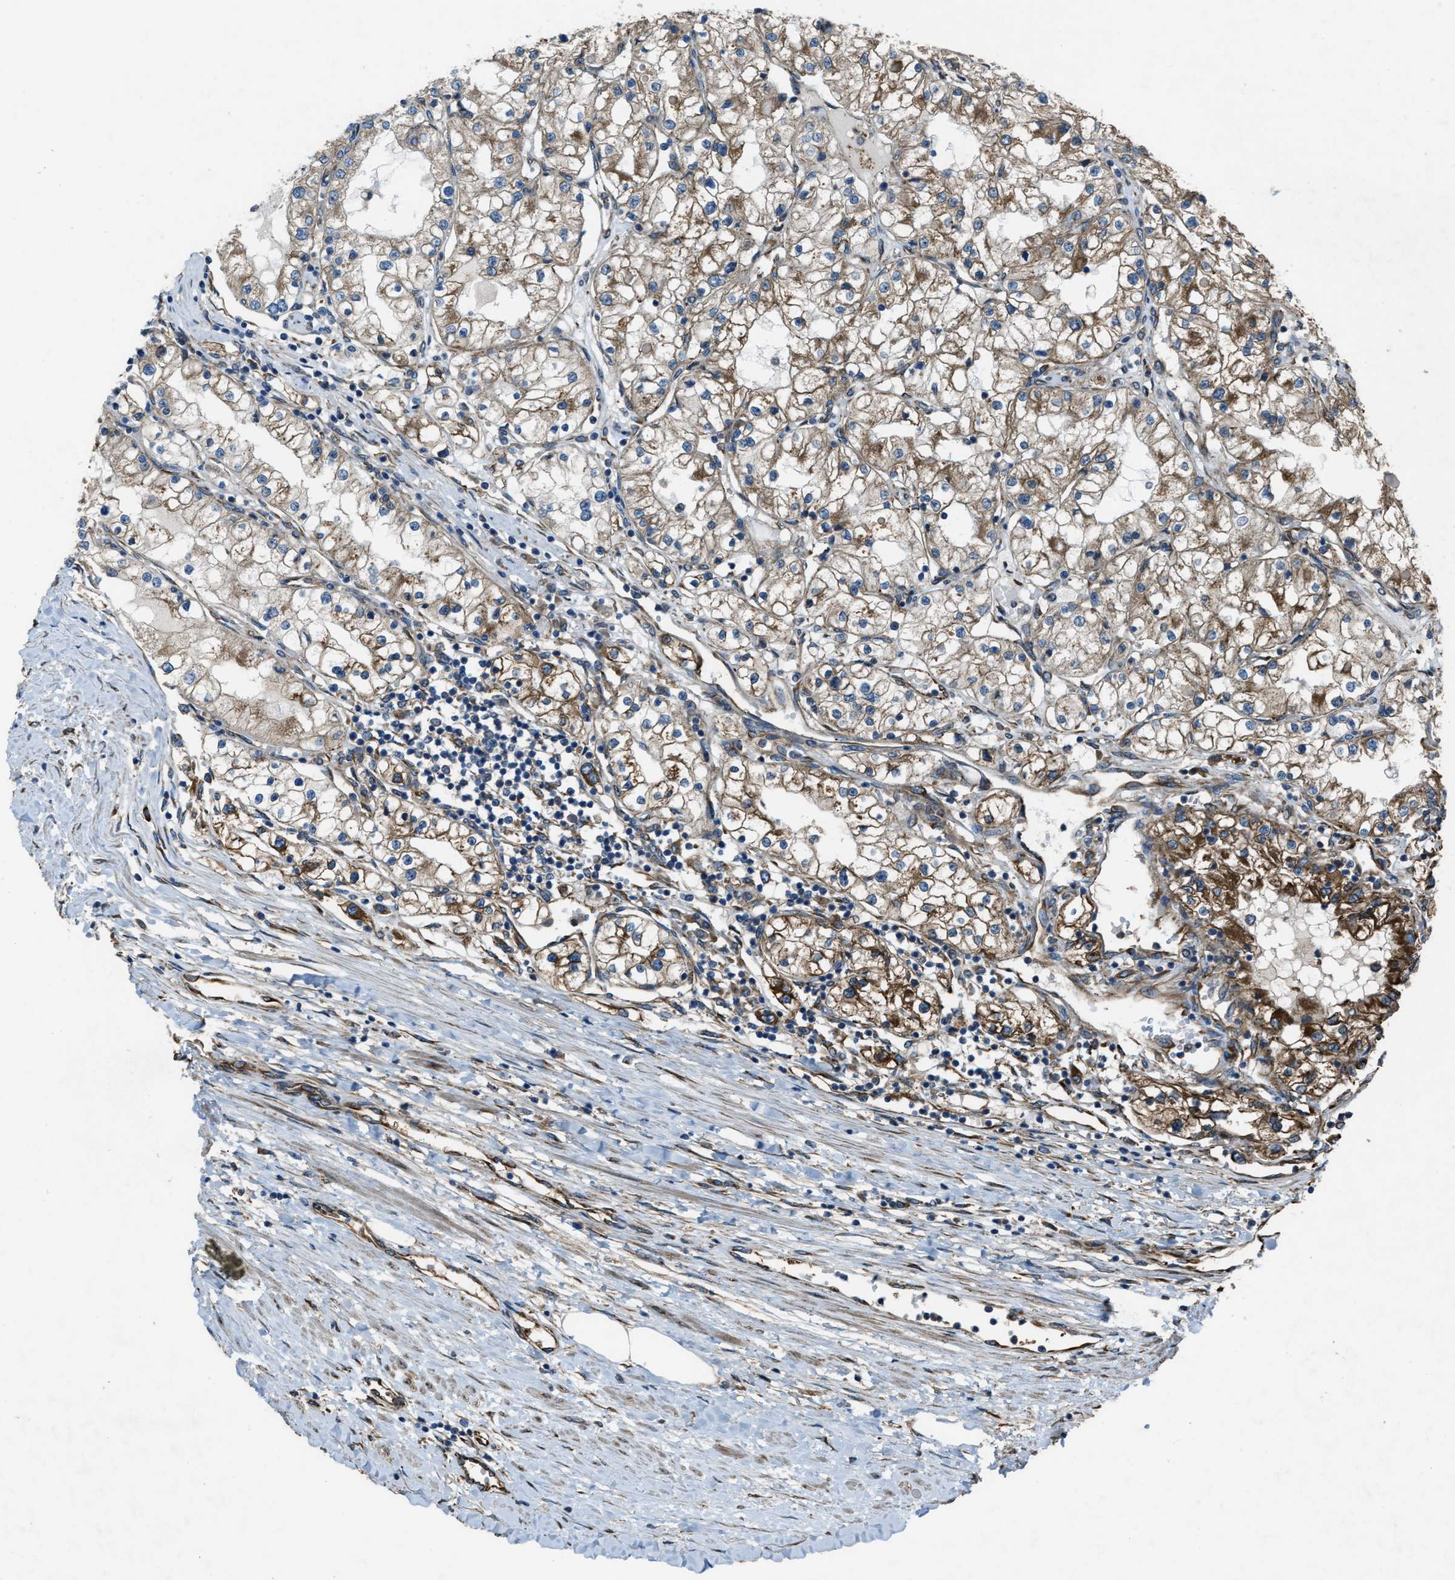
{"staining": {"intensity": "moderate", "quantity": ">75%", "location": "cytoplasmic/membranous"}, "tissue": "renal cancer", "cell_type": "Tumor cells", "image_type": "cancer", "snomed": [{"axis": "morphology", "description": "Adenocarcinoma, NOS"}, {"axis": "topography", "description": "Kidney"}], "caption": "IHC (DAB) staining of renal cancer reveals moderate cytoplasmic/membranous protein staining in about >75% of tumor cells.", "gene": "TRPC1", "patient": {"sex": "male", "age": 68}}